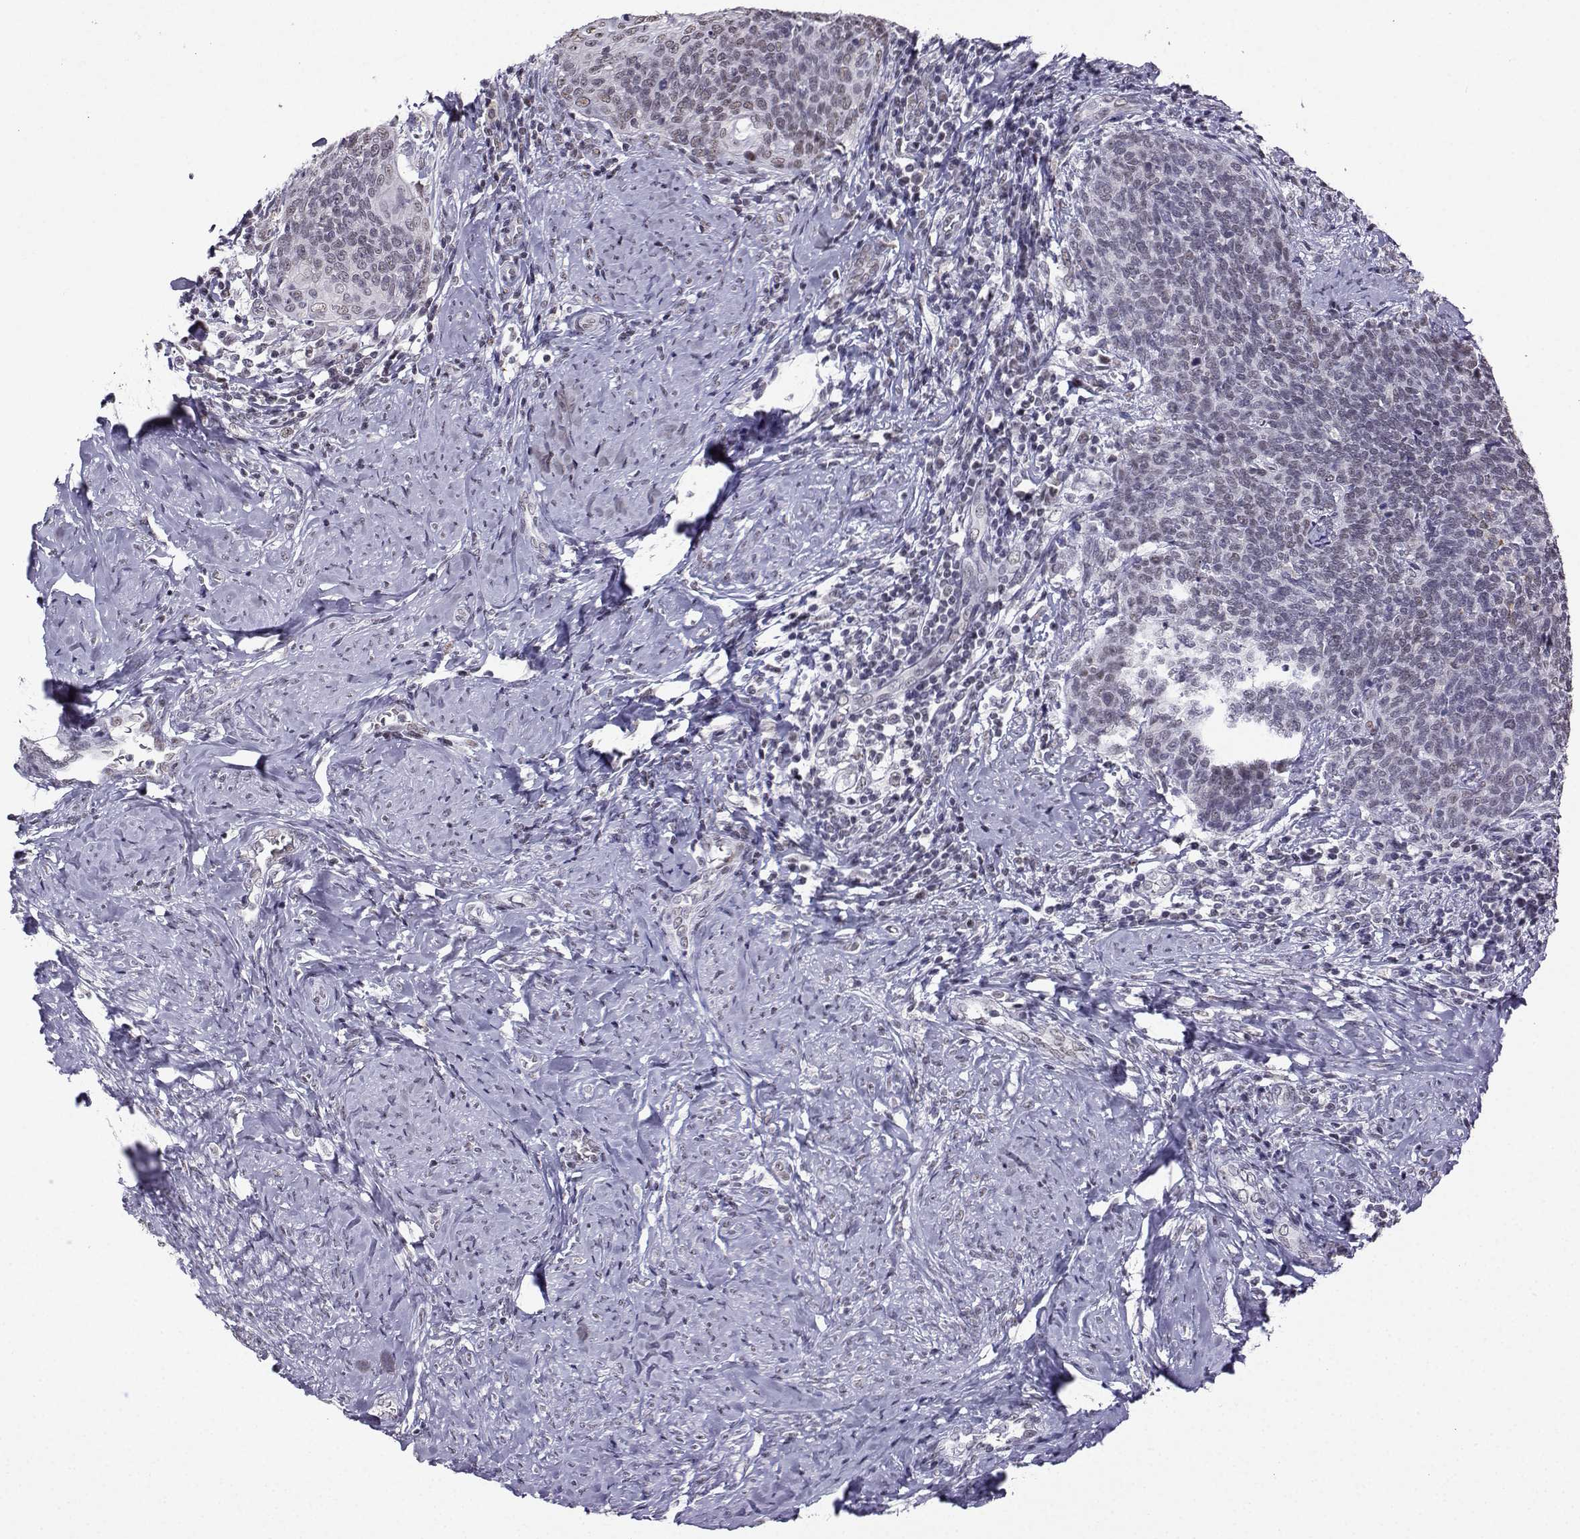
{"staining": {"intensity": "negative", "quantity": "none", "location": "none"}, "tissue": "cervical cancer", "cell_type": "Tumor cells", "image_type": "cancer", "snomed": [{"axis": "morphology", "description": "Normal tissue, NOS"}, {"axis": "morphology", "description": "Squamous cell carcinoma, NOS"}, {"axis": "topography", "description": "Cervix"}], "caption": "Cervical cancer (squamous cell carcinoma) was stained to show a protein in brown. There is no significant positivity in tumor cells. (Stains: DAB (3,3'-diaminobenzidine) immunohistochemistry (IHC) with hematoxylin counter stain, Microscopy: brightfield microscopy at high magnification).", "gene": "LRFN2", "patient": {"sex": "female", "age": 39}}